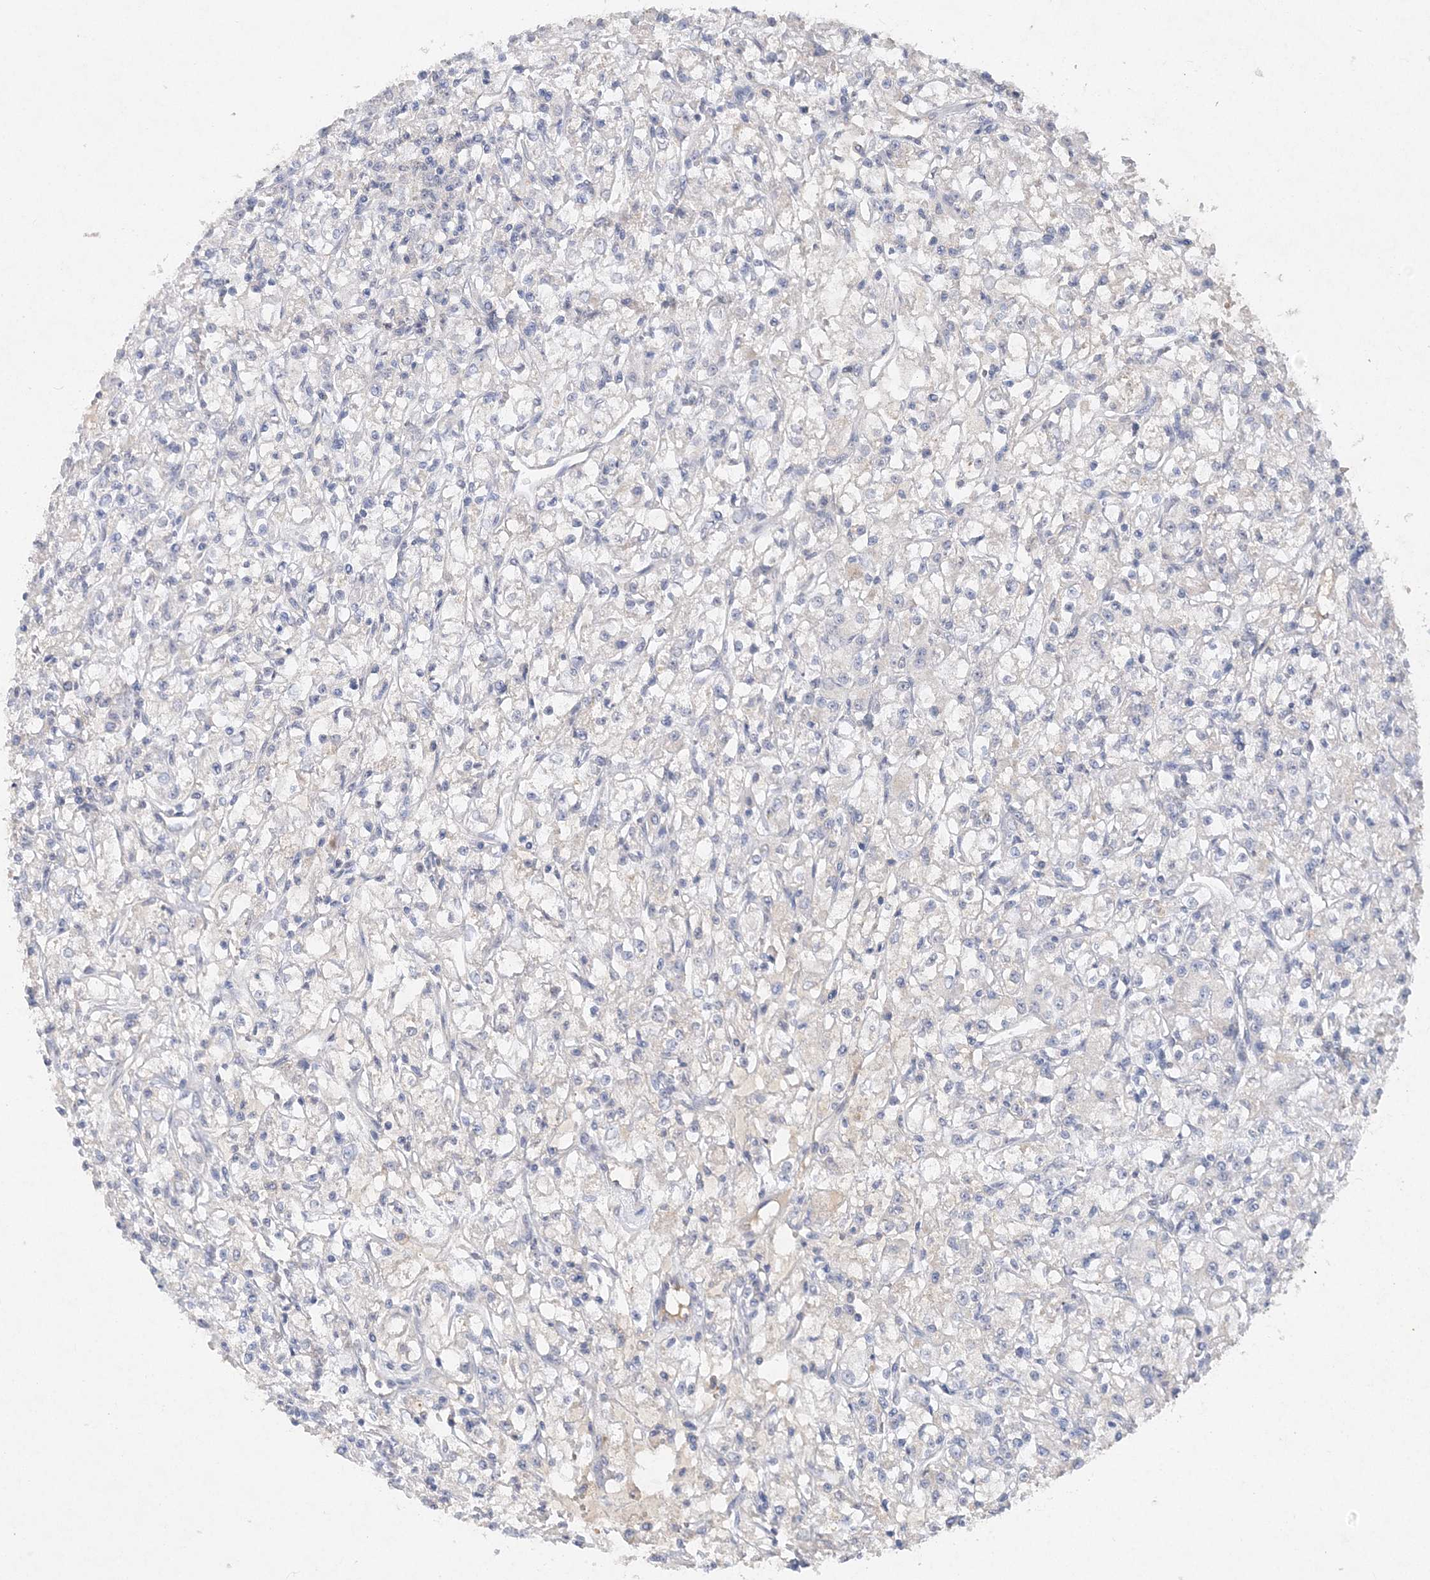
{"staining": {"intensity": "negative", "quantity": "none", "location": "none"}, "tissue": "renal cancer", "cell_type": "Tumor cells", "image_type": "cancer", "snomed": [{"axis": "morphology", "description": "Adenocarcinoma, NOS"}, {"axis": "topography", "description": "Kidney"}], "caption": "An IHC photomicrograph of renal cancer is shown. There is no staining in tumor cells of renal cancer. The staining was performed using DAB to visualize the protein expression in brown, while the nuclei were stained in blue with hematoxylin (Magnification: 20x).", "gene": "C11orf58", "patient": {"sex": "female", "age": 59}}